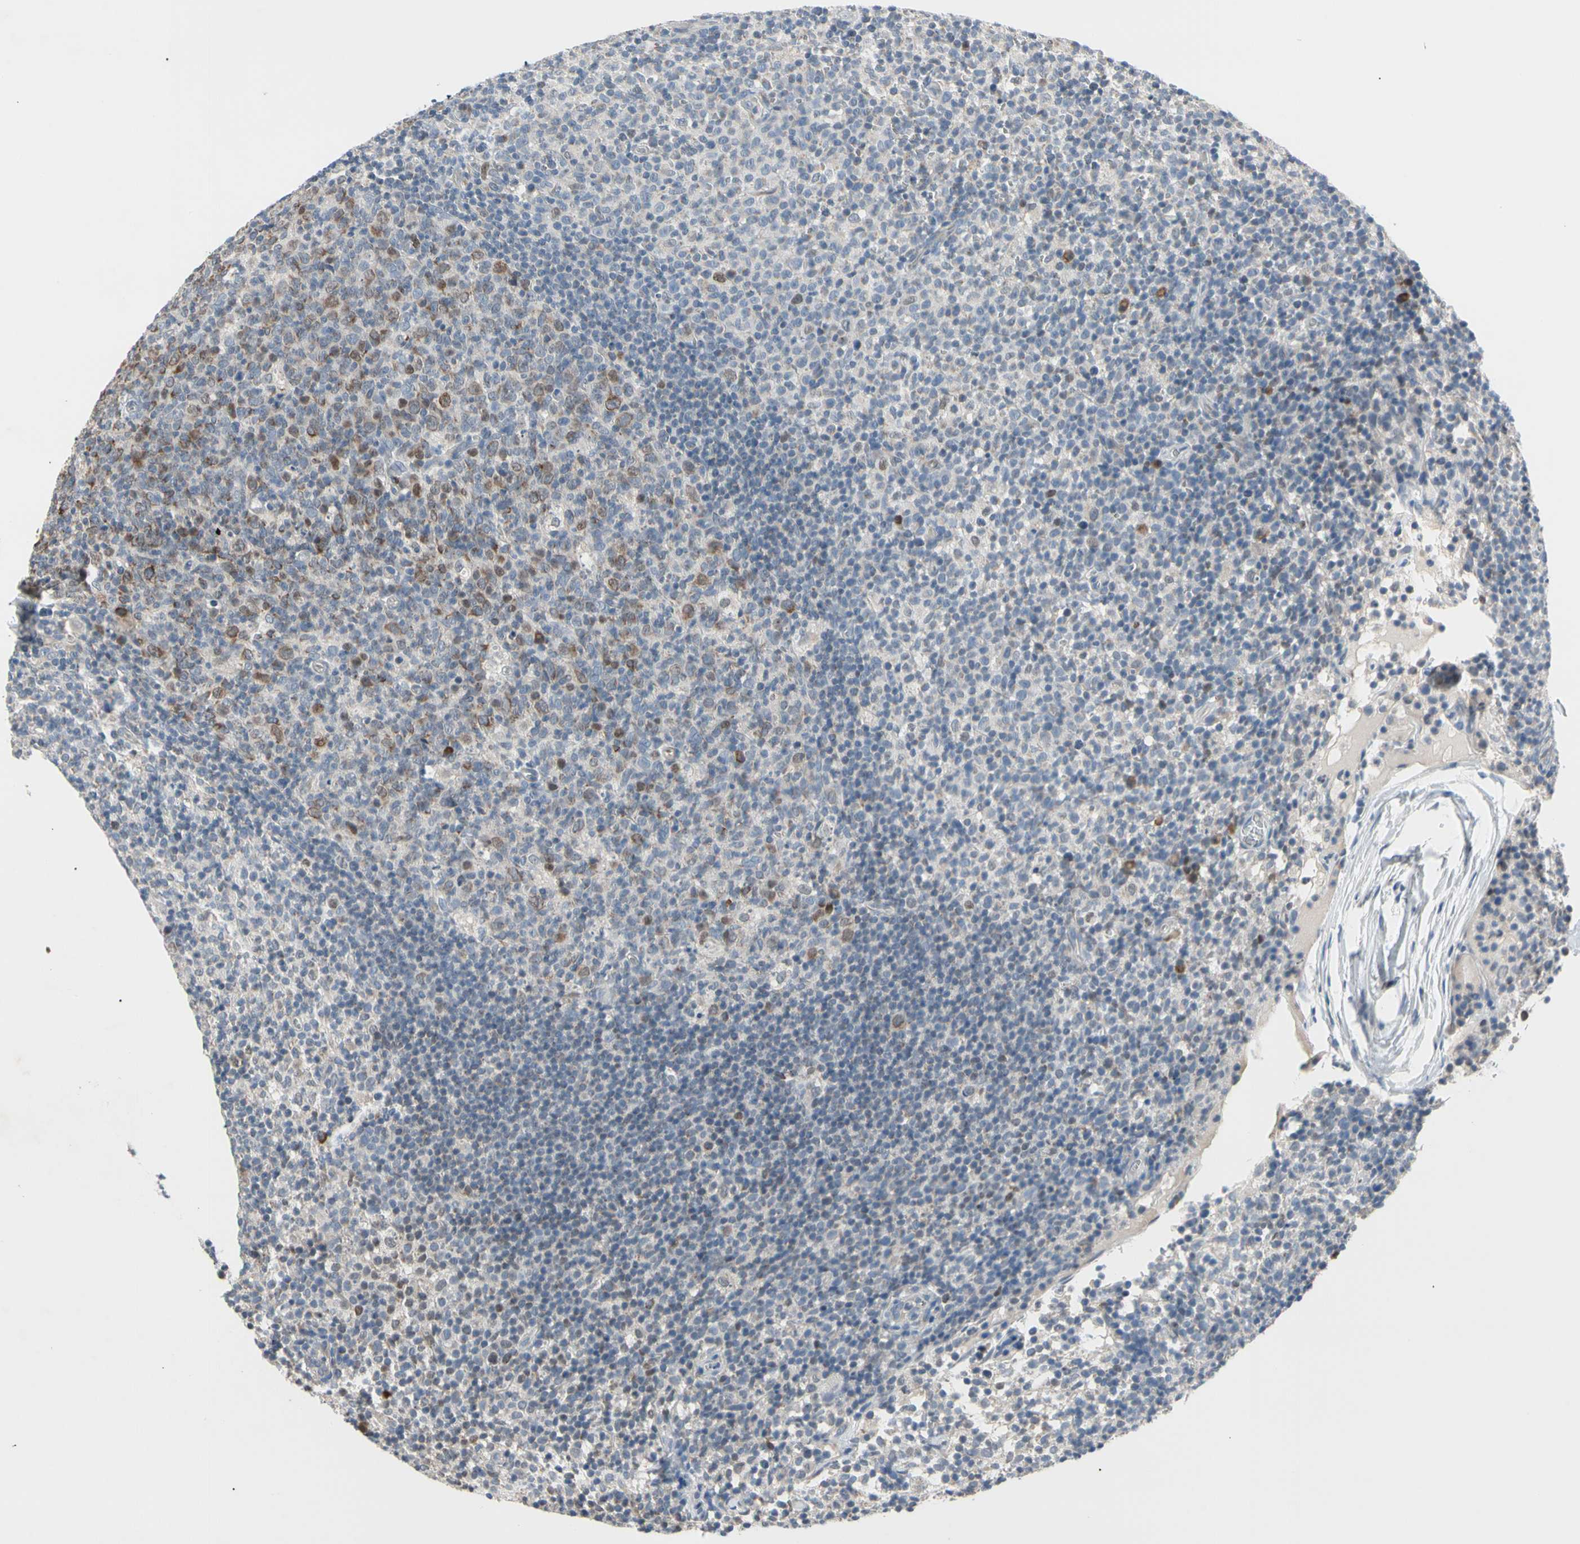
{"staining": {"intensity": "moderate", "quantity": "25%-75%", "location": "cytoplasmic/membranous"}, "tissue": "lymph node", "cell_type": "Germinal center cells", "image_type": "normal", "snomed": [{"axis": "morphology", "description": "Normal tissue, NOS"}, {"axis": "morphology", "description": "Inflammation, NOS"}, {"axis": "topography", "description": "Lymph node"}], "caption": "The histopathology image demonstrates immunohistochemical staining of normal lymph node. There is moderate cytoplasmic/membranous staining is seen in approximately 25%-75% of germinal center cells.", "gene": "MARK1", "patient": {"sex": "male", "age": 55}}